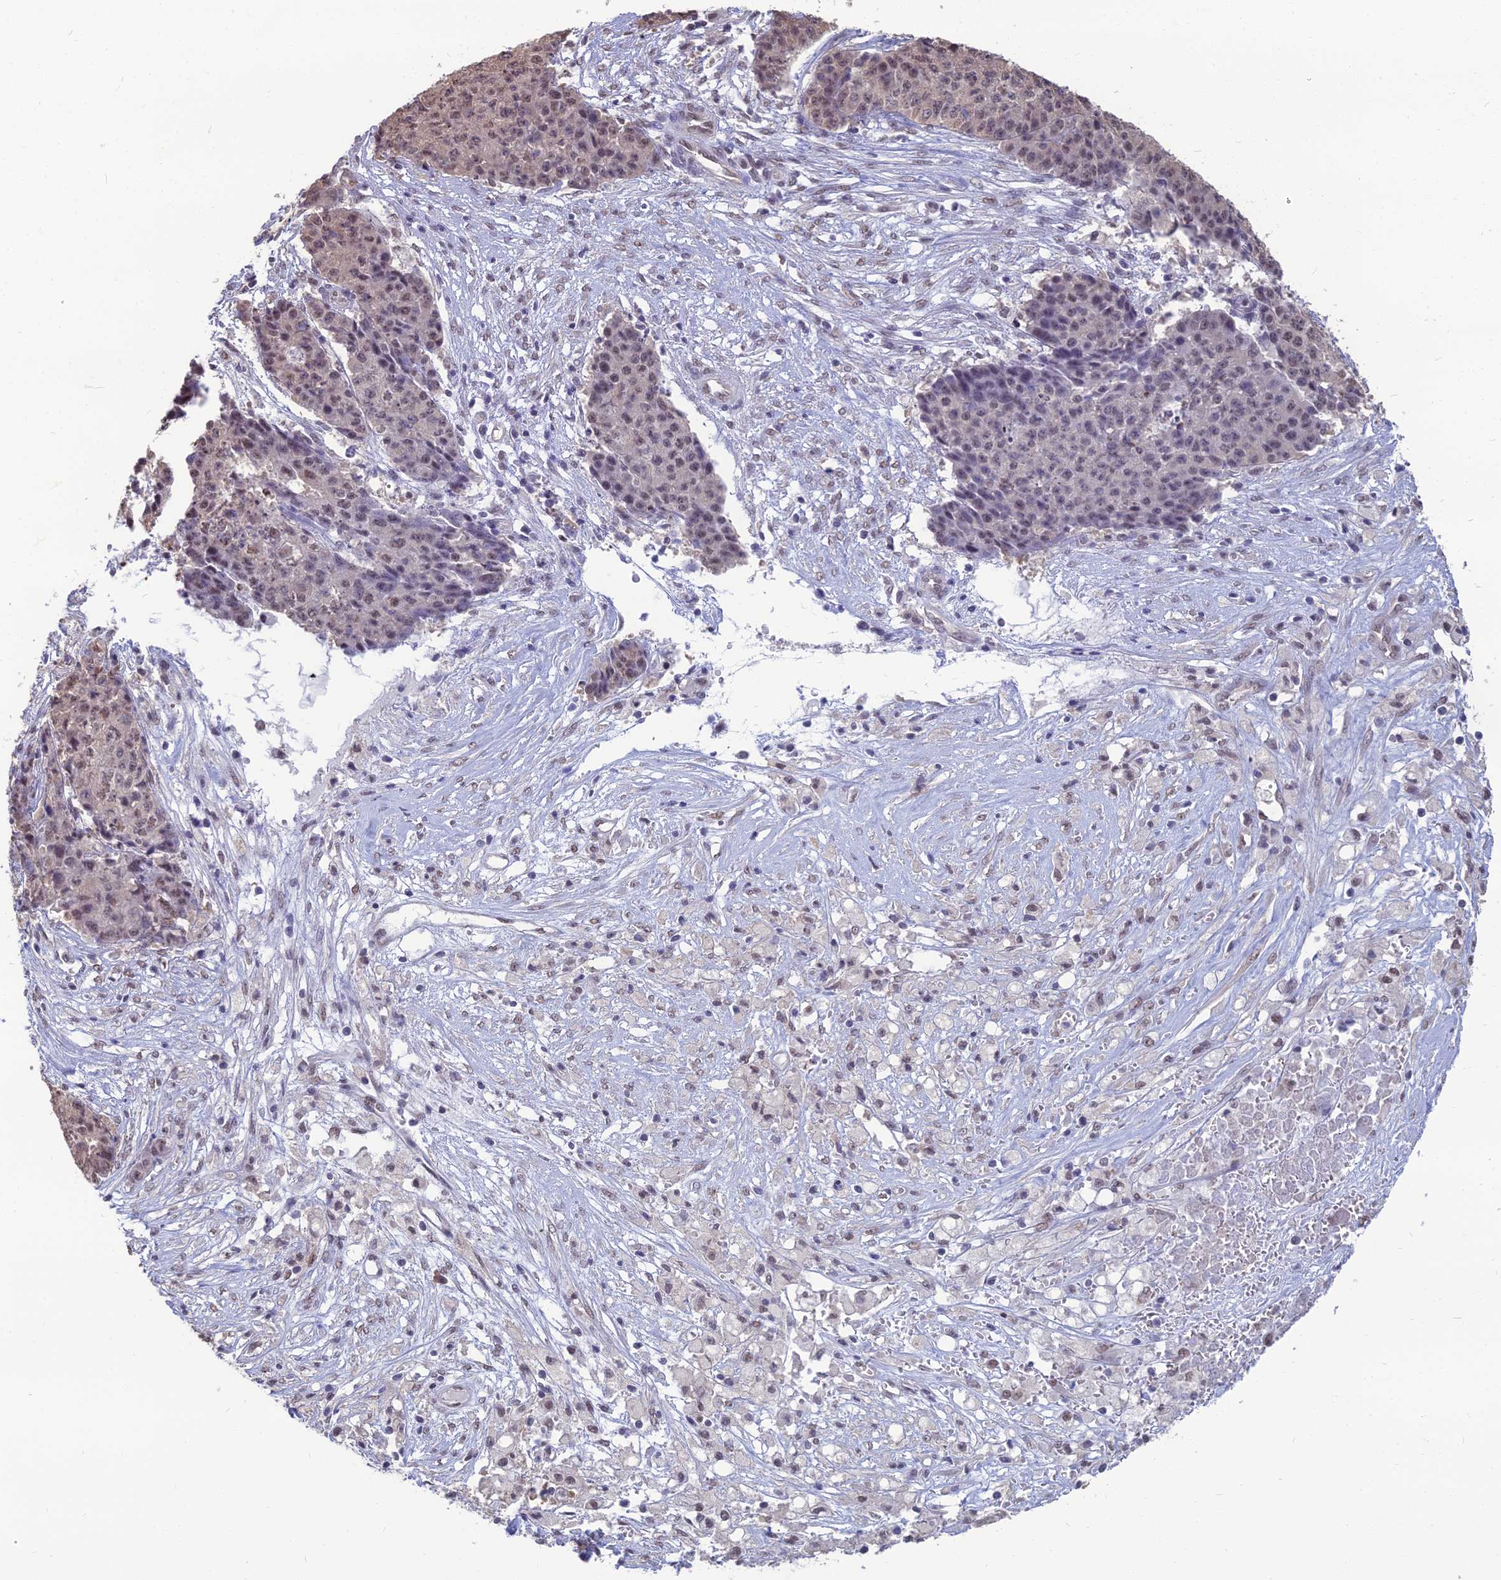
{"staining": {"intensity": "weak", "quantity": "25%-75%", "location": "nuclear"}, "tissue": "ovarian cancer", "cell_type": "Tumor cells", "image_type": "cancer", "snomed": [{"axis": "morphology", "description": "Carcinoma, endometroid"}, {"axis": "topography", "description": "Ovary"}], "caption": "This histopathology image shows ovarian cancer (endometroid carcinoma) stained with IHC to label a protein in brown. The nuclear of tumor cells show weak positivity for the protein. Nuclei are counter-stained blue.", "gene": "SRSF7", "patient": {"sex": "female", "age": 42}}